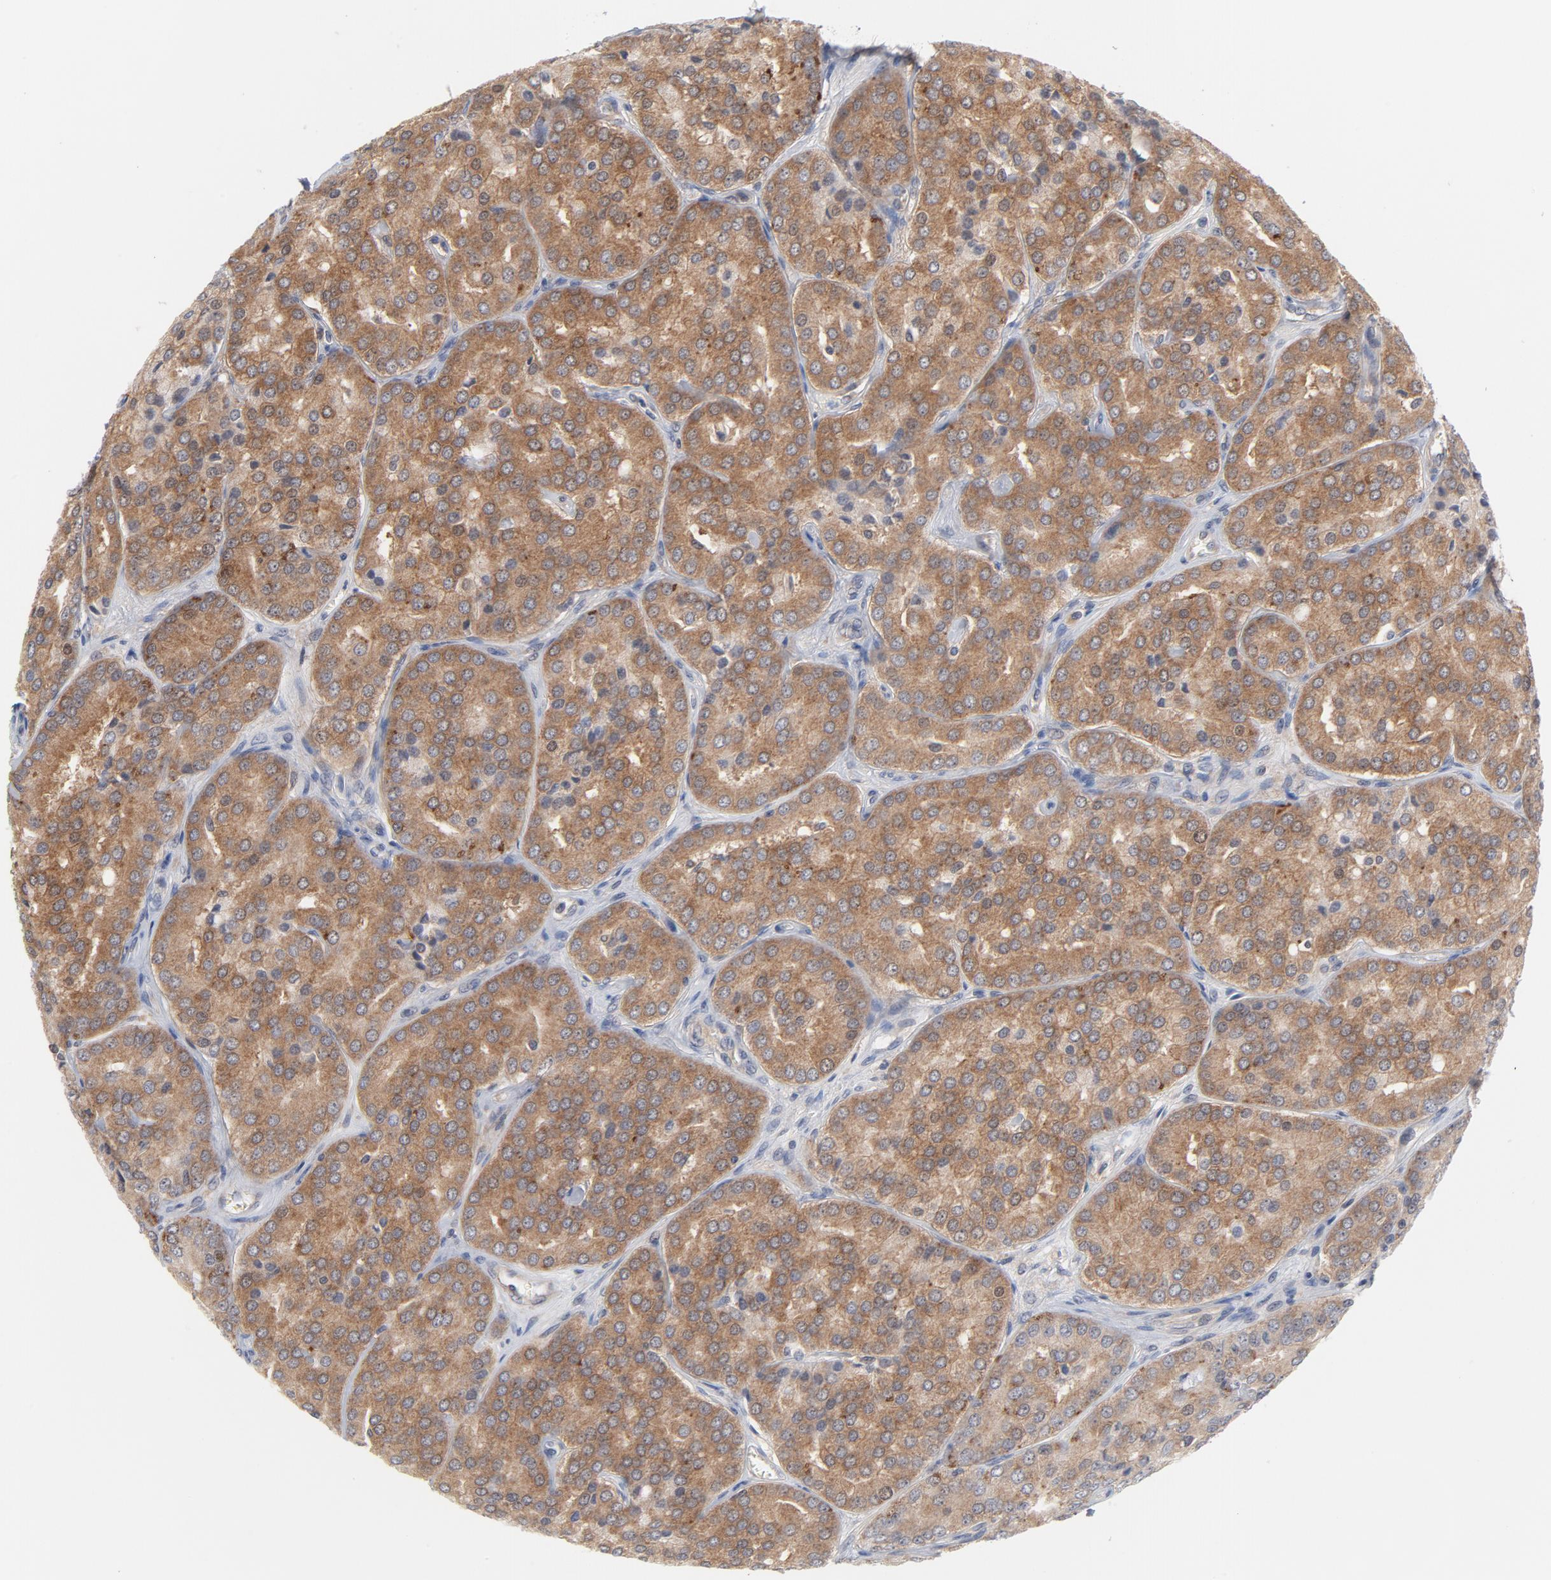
{"staining": {"intensity": "moderate", "quantity": ">75%", "location": "cytoplasmic/membranous"}, "tissue": "prostate cancer", "cell_type": "Tumor cells", "image_type": "cancer", "snomed": [{"axis": "morphology", "description": "Adenocarcinoma, High grade"}, {"axis": "topography", "description": "Prostate"}], "caption": "Human prostate cancer stained with a brown dye reveals moderate cytoplasmic/membranous positive staining in about >75% of tumor cells.", "gene": "UBL4A", "patient": {"sex": "male", "age": 64}}